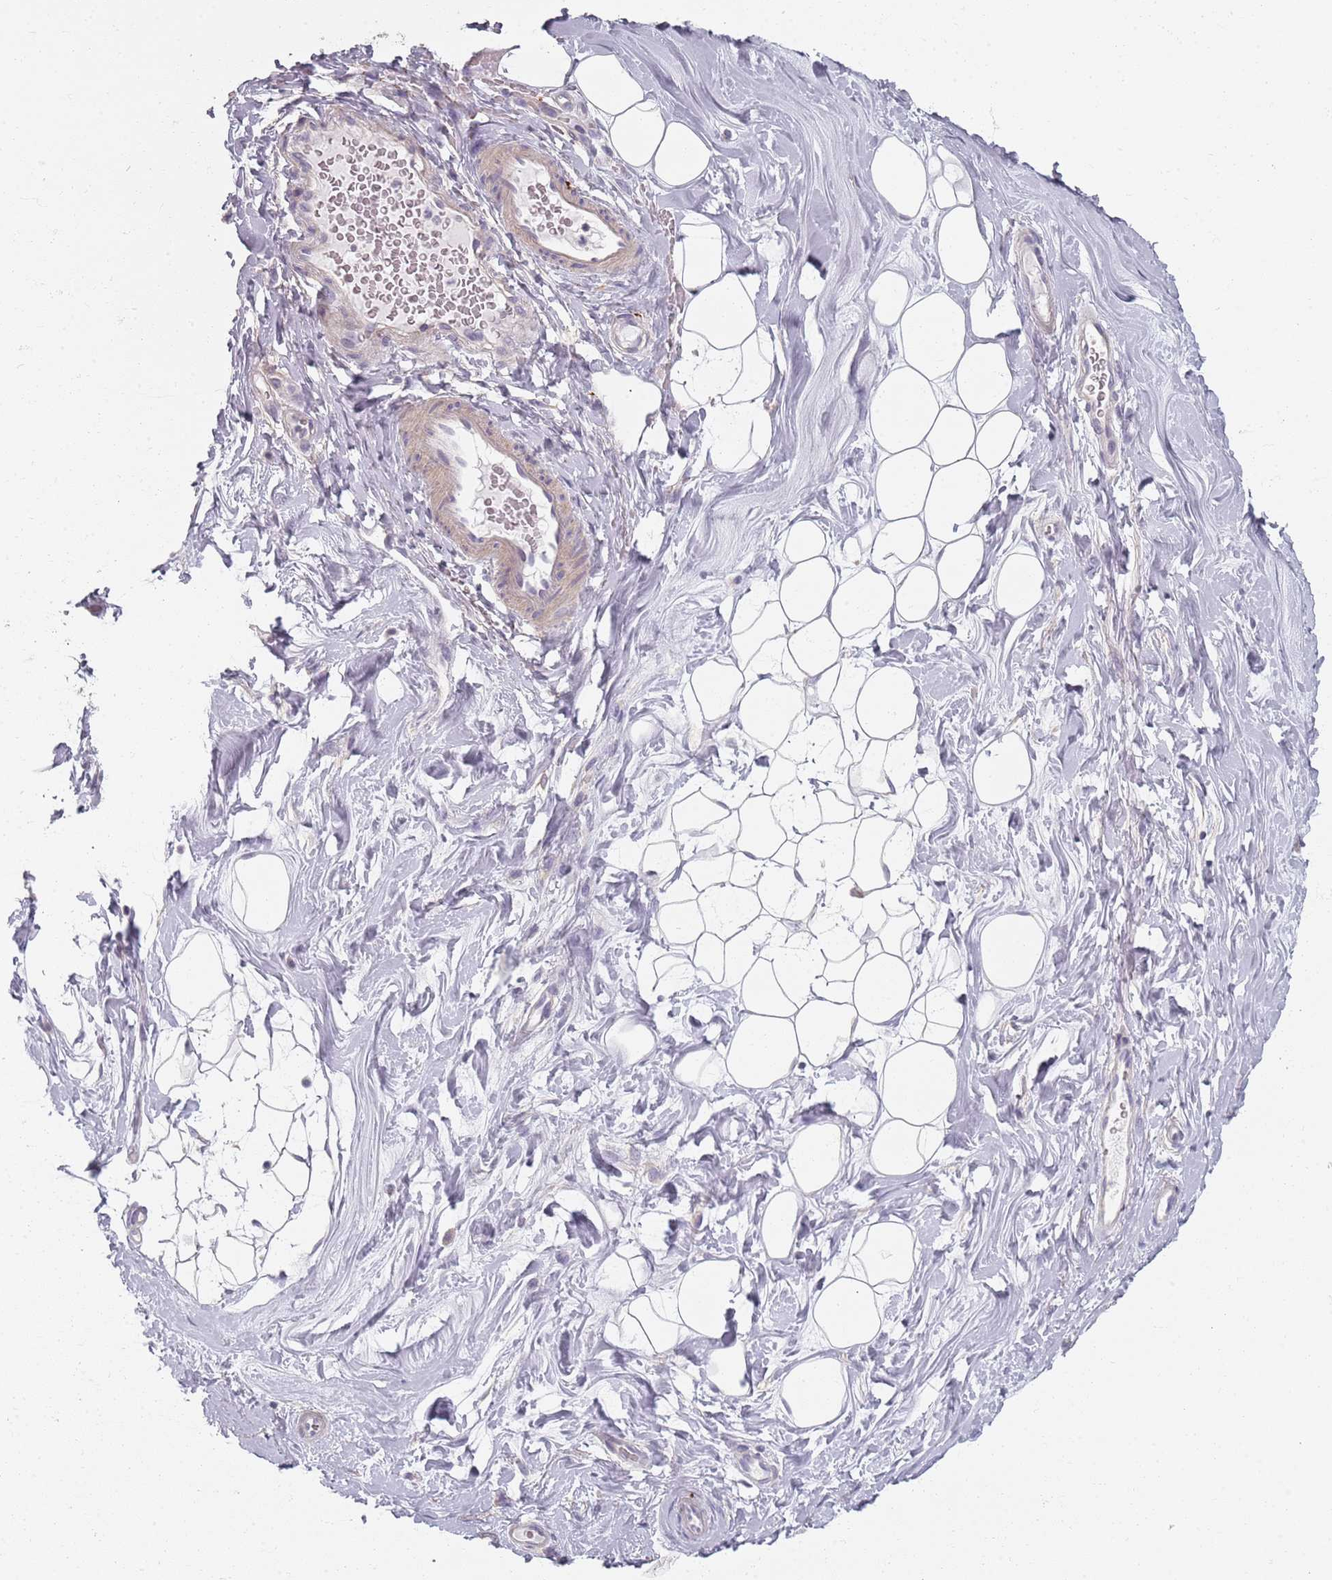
{"staining": {"intensity": "negative", "quantity": "none", "location": "none"}, "tissue": "adipose tissue", "cell_type": "Adipocytes", "image_type": "normal", "snomed": [{"axis": "morphology", "description": "Normal tissue, NOS"}, {"axis": "topography", "description": "Breast"}], "caption": "Adipocytes are negative for protein expression in normal human adipose tissue. (Stains: DAB IHC with hematoxylin counter stain, Microscopy: brightfield microscopy at high magnification).", "gene": "SYNGR3", "patient": {"sex": "female", "age": 26}}